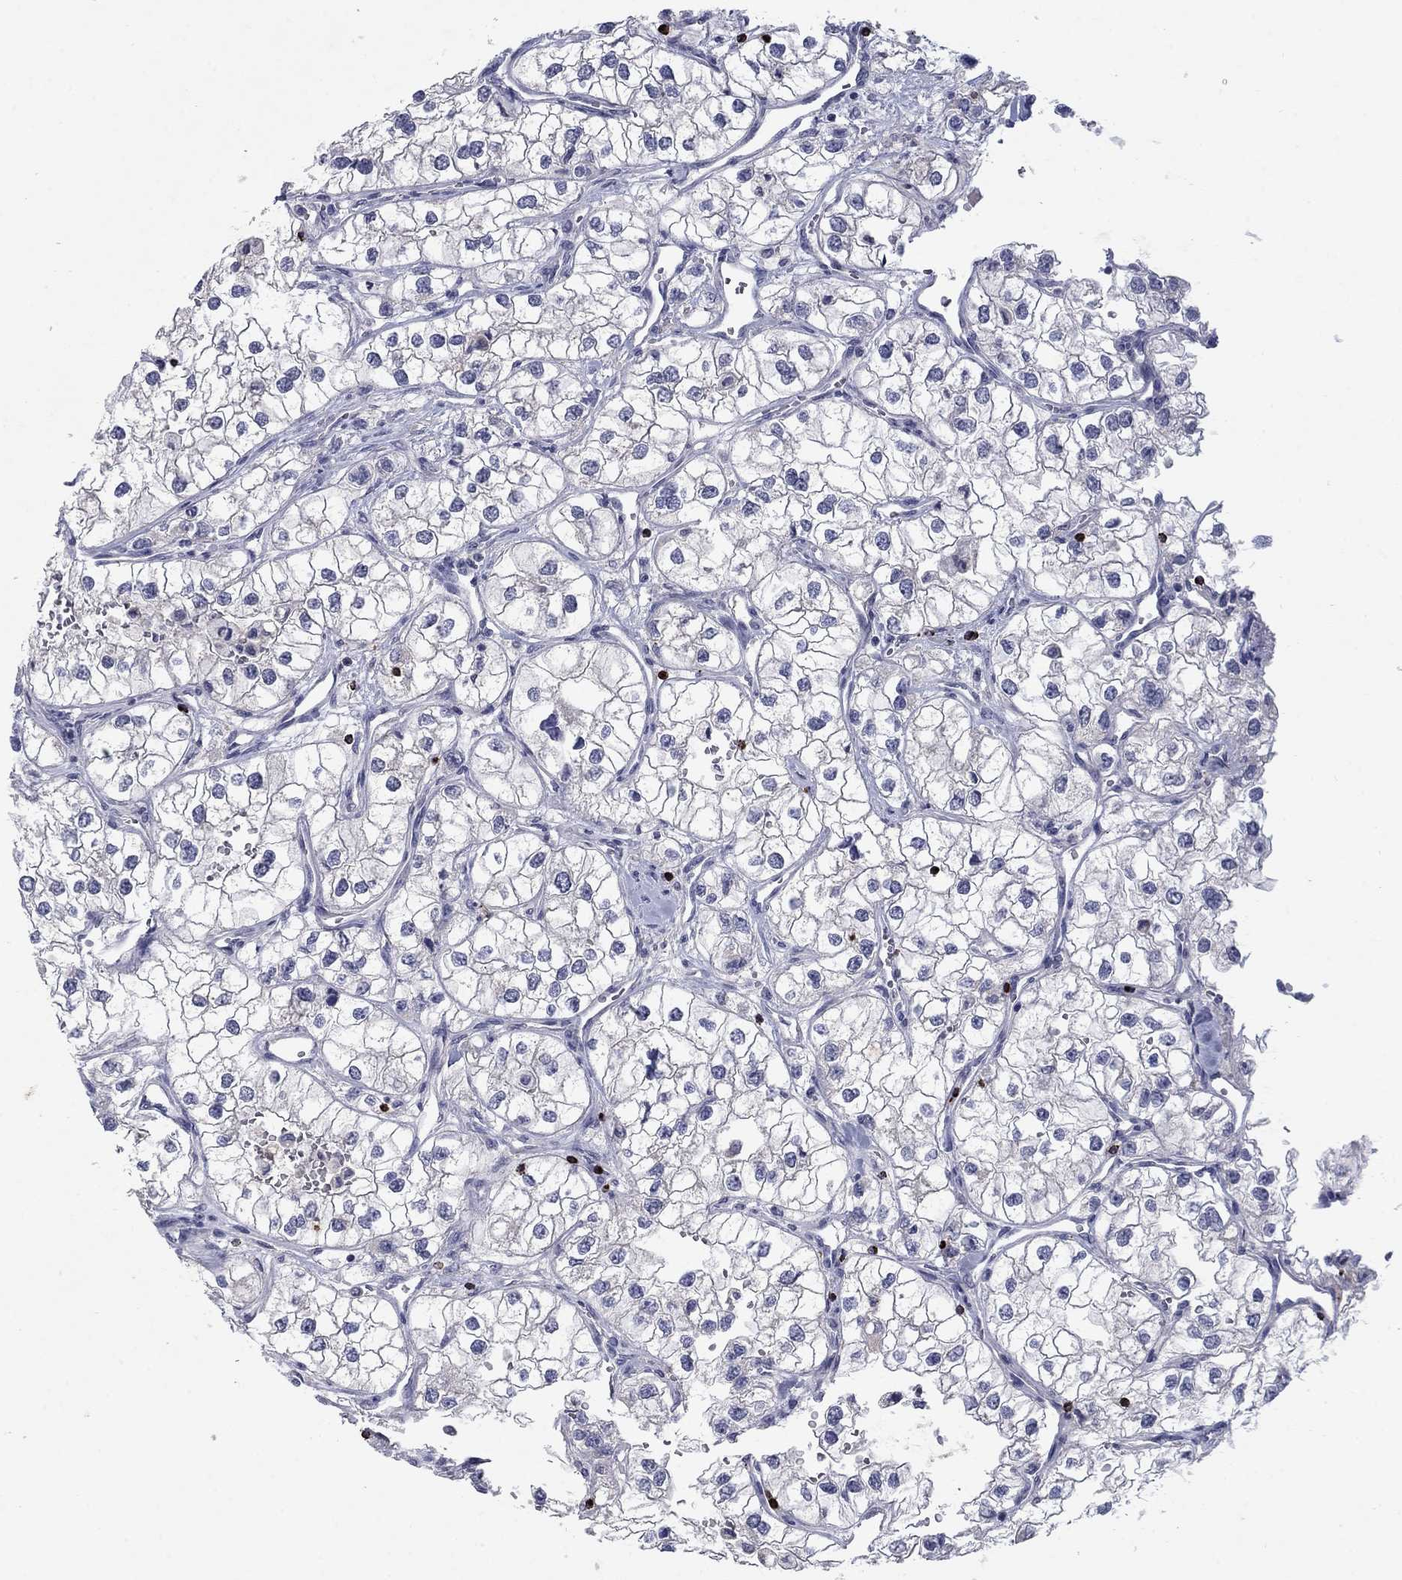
{"staining": {"intensity": "negative", "quantity": "none", "location": "none"}, "tissue": "renal cancer", "cell_type": "Tumor cells", "image_type": "cancer", "snomed": [{"axis": "morphology", "description": "Adenocarcinoma, NOS"}, {"axis": "topography", "description": "Kidney"}], "caption": "Tumor cells are negative for protein expression in human adenocarcinoma (renal).", "gene": "GZMA", "patient": {"sex": "male", "age": 59}}